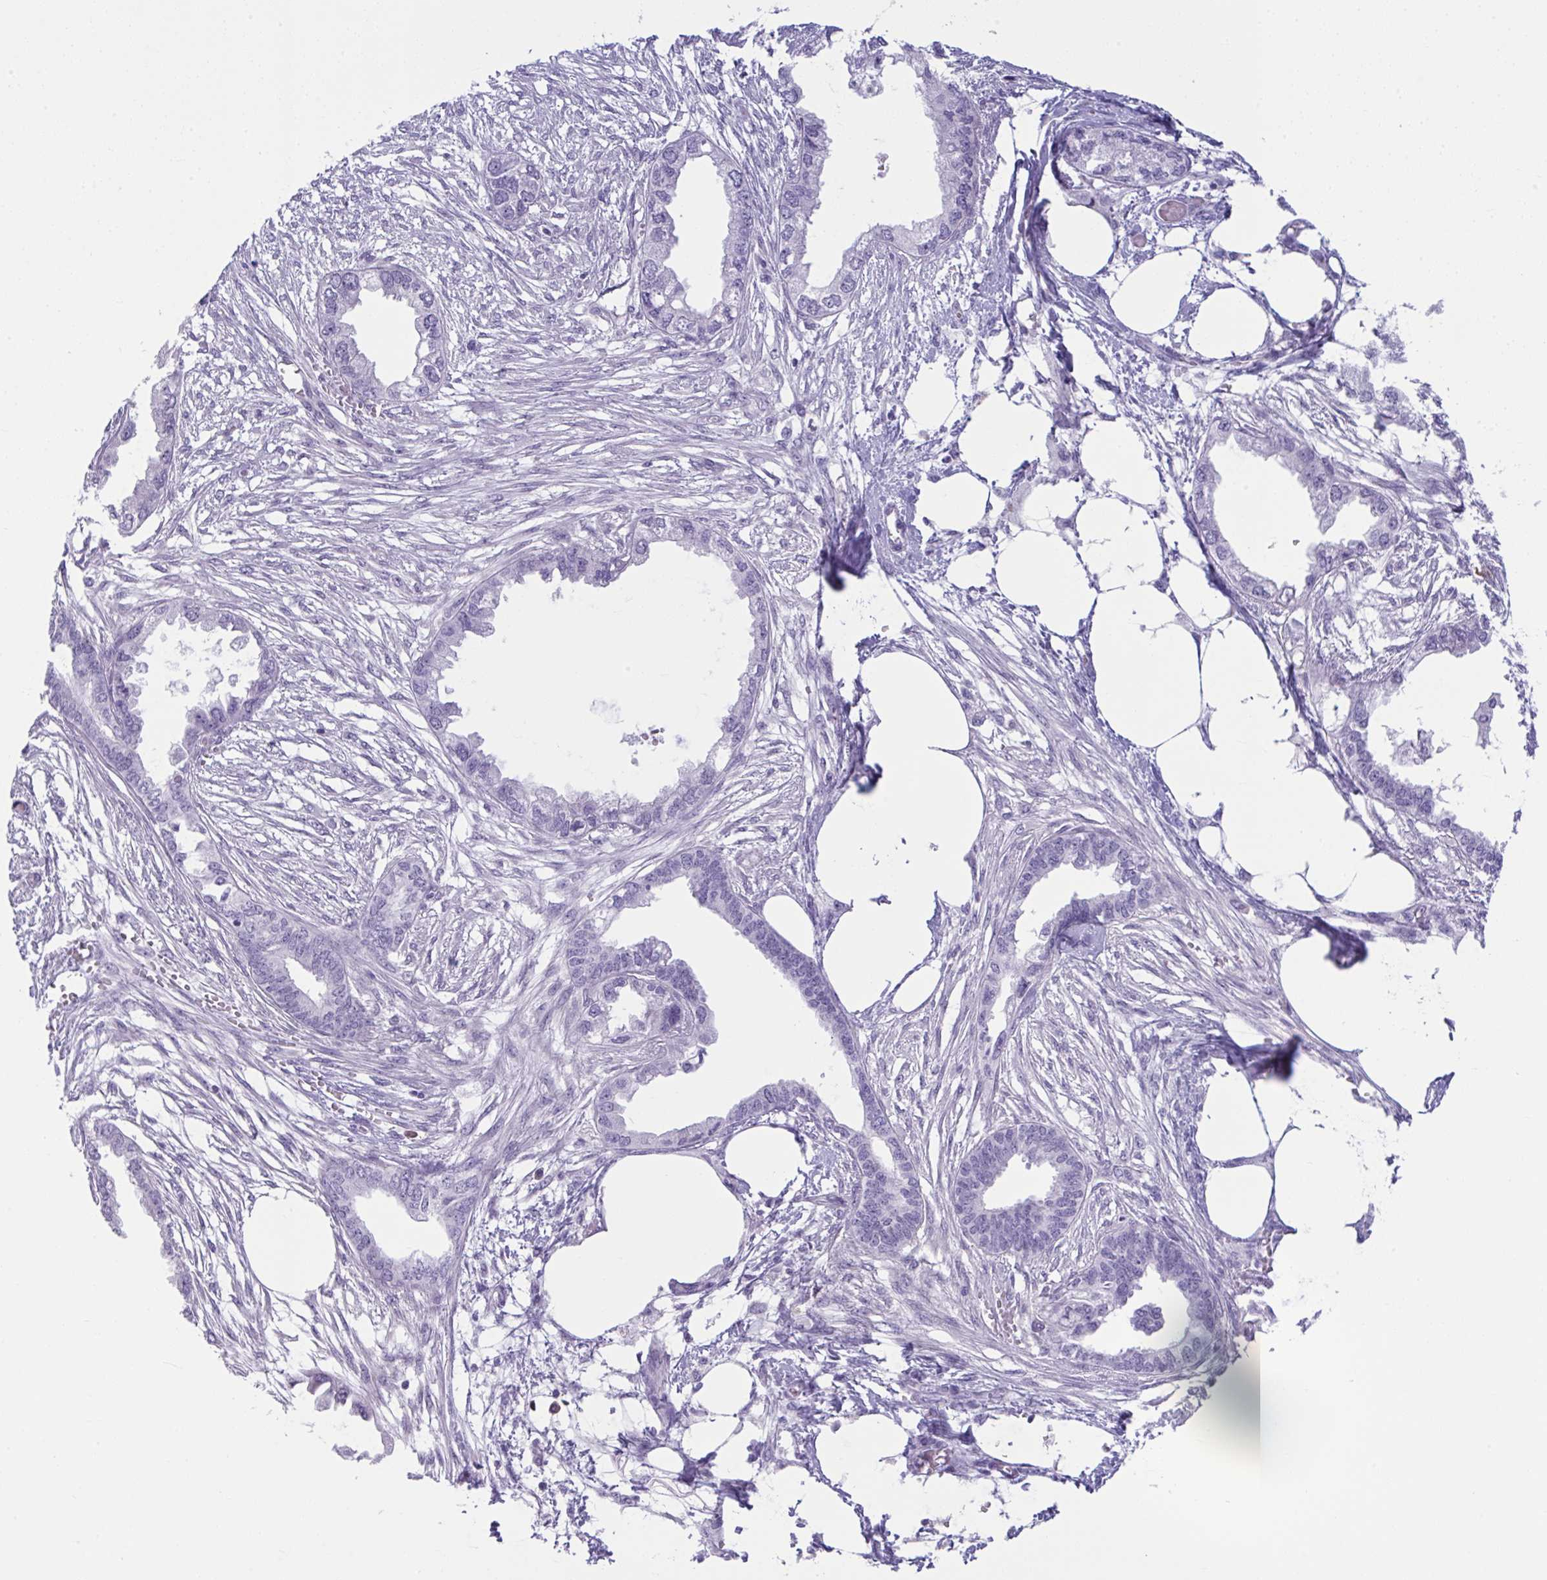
{"staining": {"intensity": "negative", "quantity": "none", "location": "none"}, "tissue": "endometrial cancer", "cell_type": "Tumor cells", "image_type": "cancer", "snomed": [{"axis": "morphology", "description": "Adenocarcinoma, NOS"}, {"axis": "morphology", "description": "Adenocarcinoma, metastatic, NOS"}, {"axis": "topography", "description": "Adipose tissue"}, {"axis": "topography", "description": "Endometrium"}], "caption": "Immunohistochemistry of endometrial cancer (metastatic adenocarcinoma) demonstrates no positivity in tumor cells.", "gene": "WNT9B", "patient": {"sex": "female", "age": 67}}